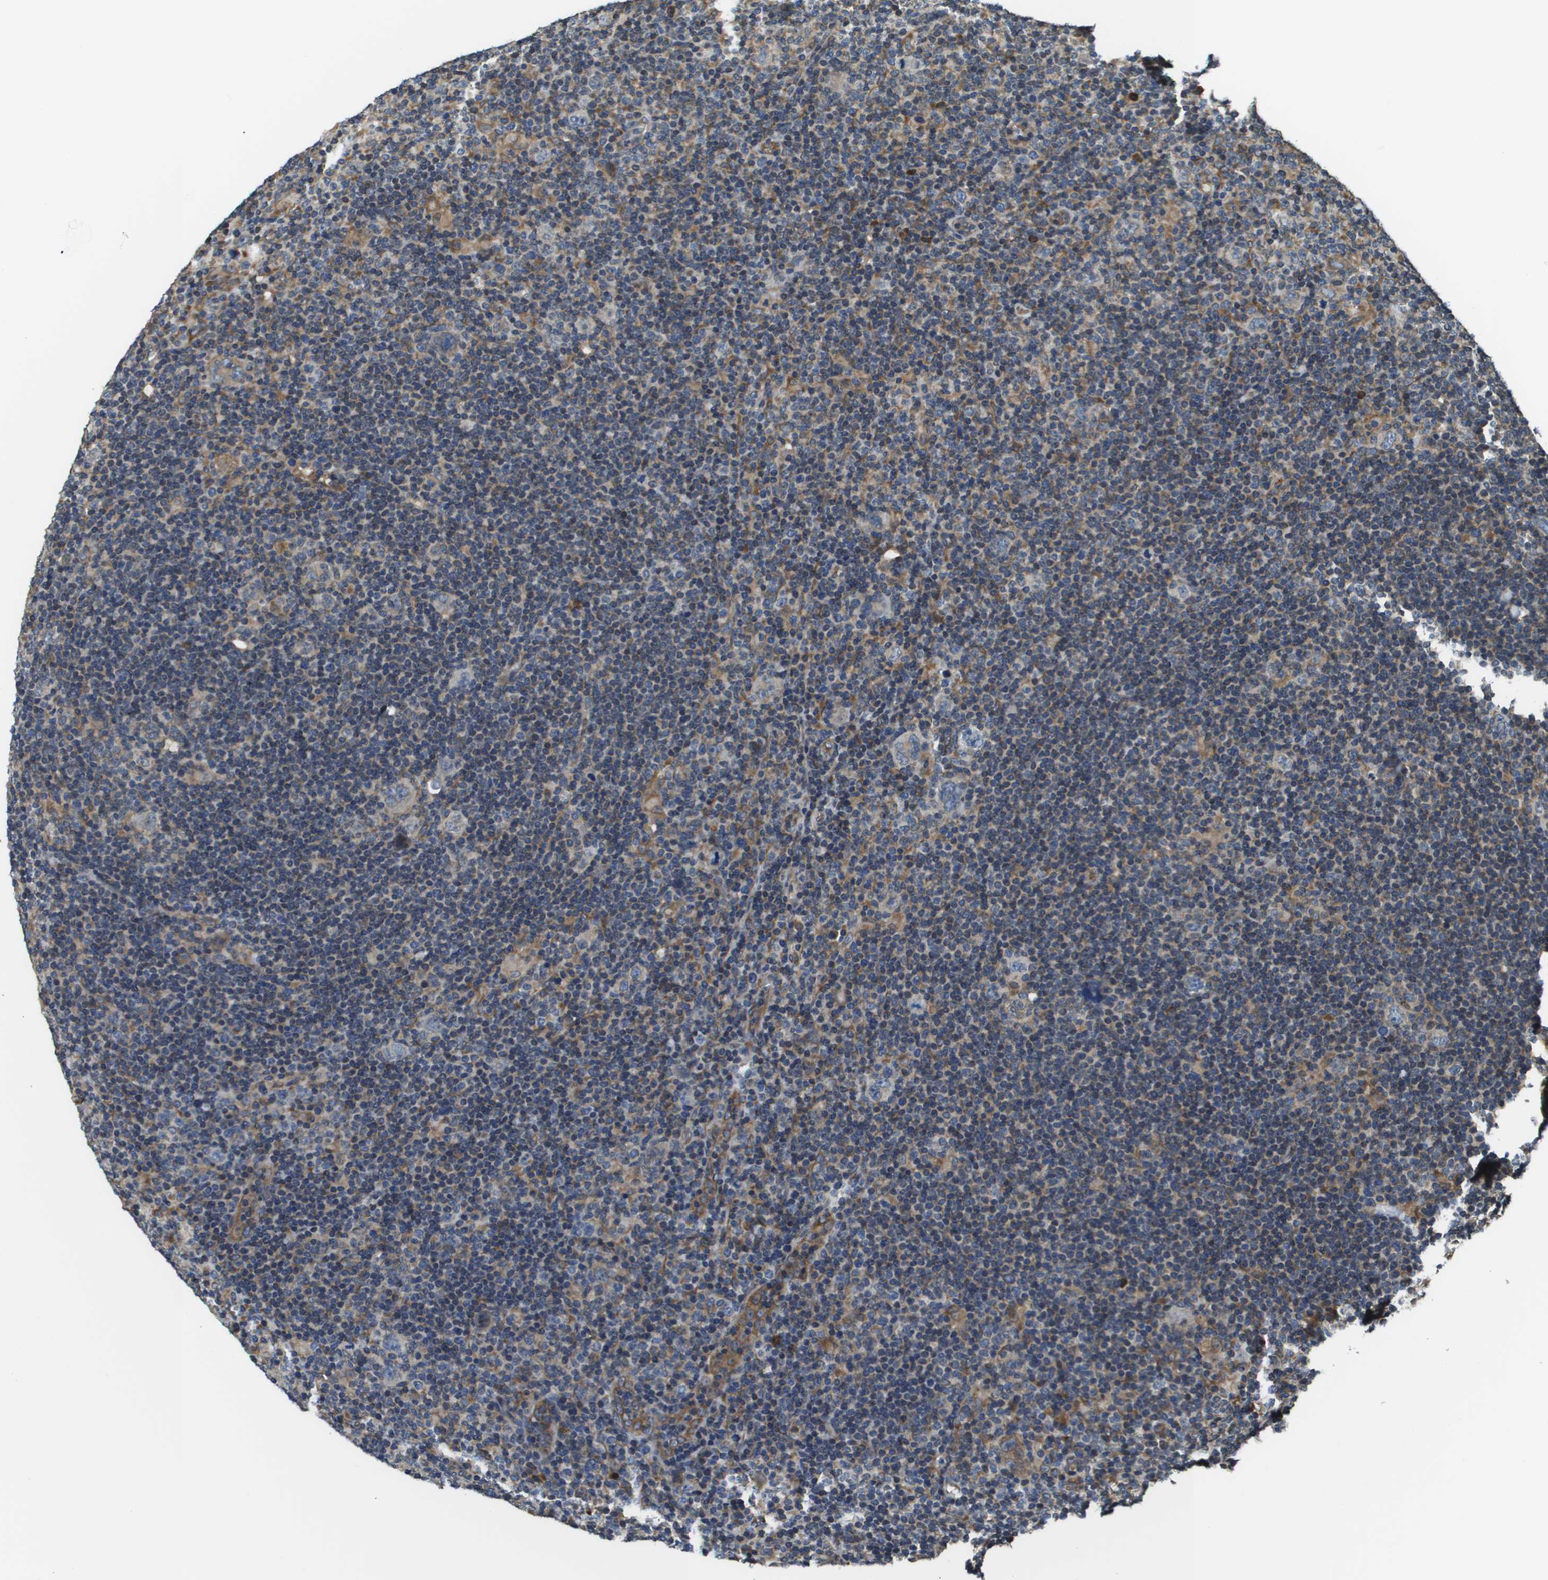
{"staining": {"intensity": "moderate", "quantity": "<25%", "location": "cytoplasmic/membranous"}, "tissue": "lymphoma", "cell_type": "Tumor cells", "image_type": "cancer", "snomed": [{"axis": "morphology", "description": "Hodgkin's disease, NOS"}, {"axis": "topography", "description": "Lymph node"}], "caption": "Human Hodgkin's disease stained for a protein (brown) shows moderate cytoplasmic/membranous positive staining in approximately <25% of tumor cells.", "gene": "SEC62", "patient": {"sex": "female", "age": 57}}